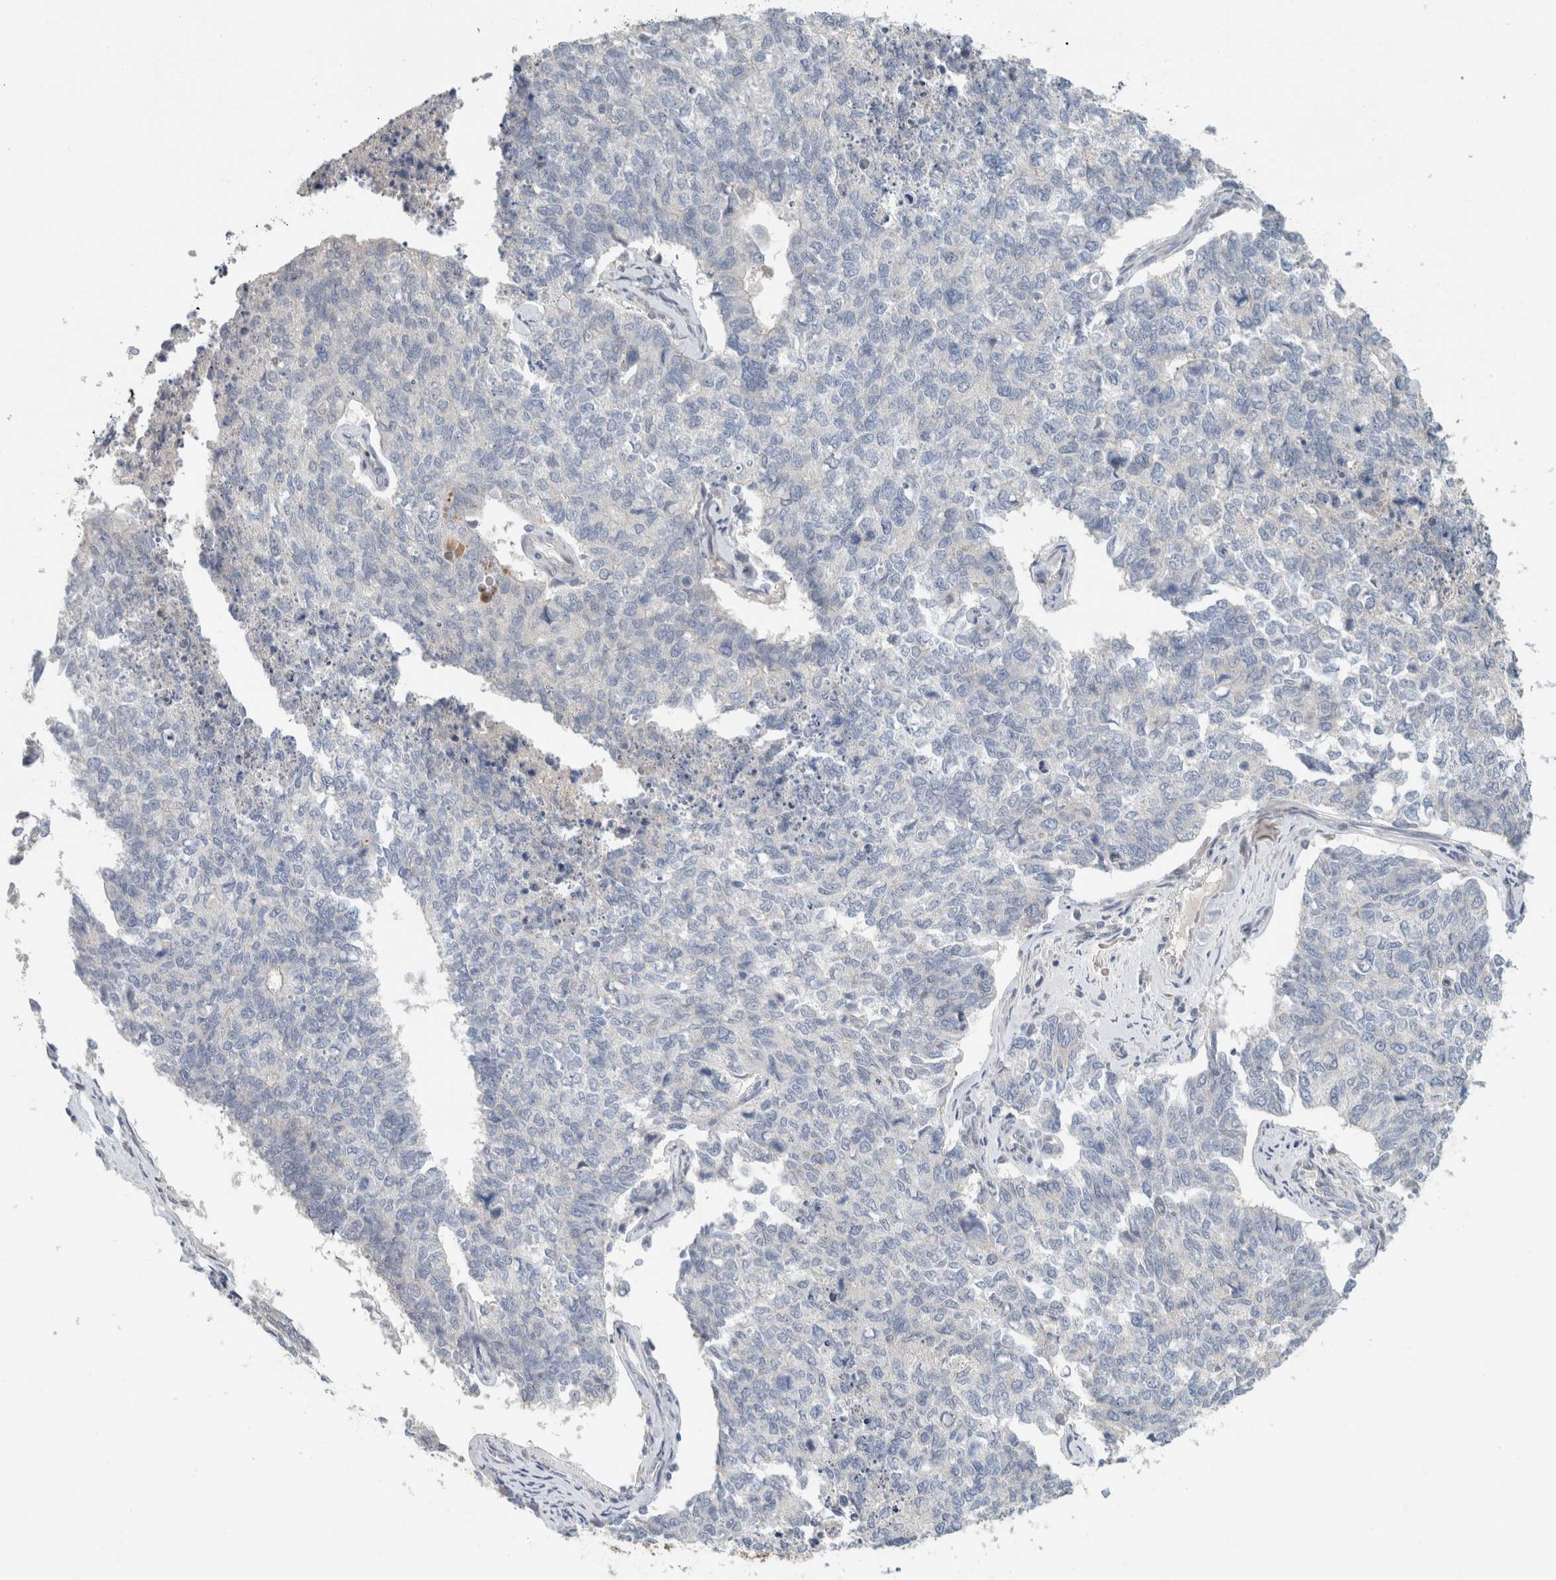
{"staining": {"intensity": "negative", "quantity": "none", "location": "none"}, "tissue": "cervical cancer", "cell_type": "Tumor cells", "image_type": "cancer", "snomed": [{"axis": "morphology", "description": "Squamous cell carcinoma, NOS"}, {"axis": "topography", "description": "Cervix"}], "caption": "An IHC micrograph of cervical cancer (squamous cell carcinoma) is shown. There is no staining in tumor cells of cervical cancer (squamous cell carcinoma).", "gene": "ERCC6L2", "patient": {"sex": "female", "age": 63}}